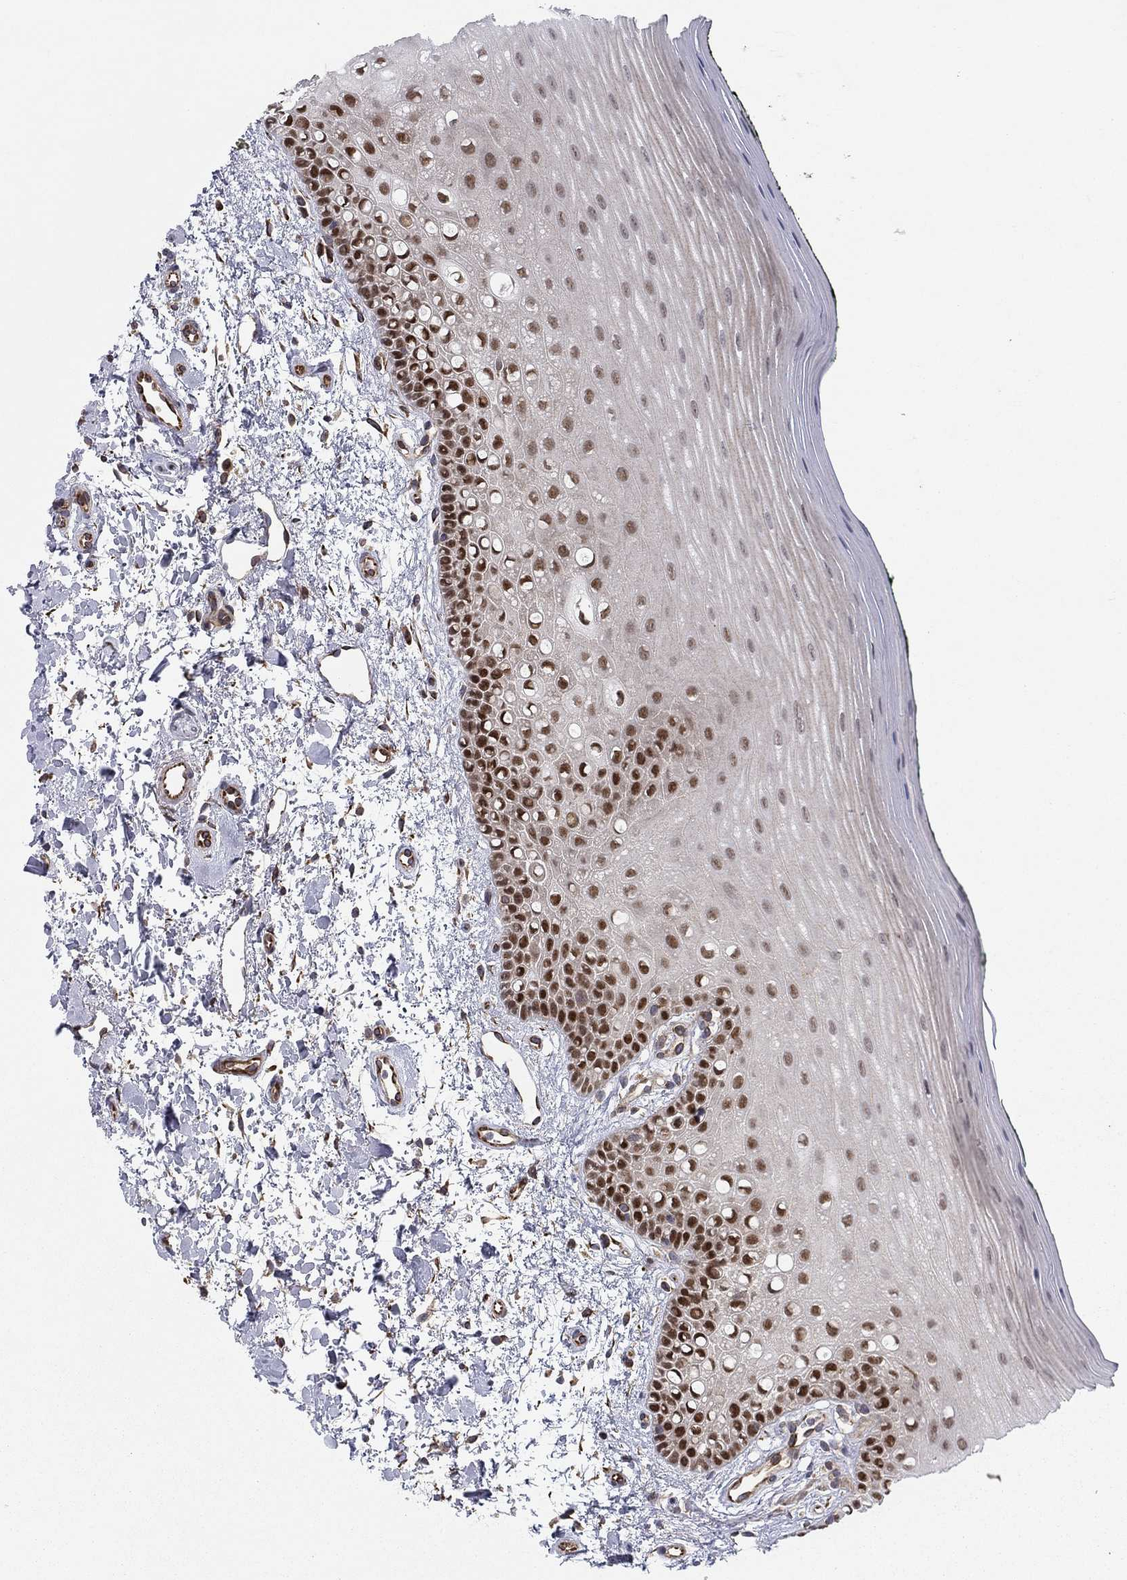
{"staining": {"intensity": "strong", "quantity": "25%-75%", "location": "nuclear"}, "tissue": "oral mucosa", "cell_type": "Squamous epithelial cells", "image_type": "normal", "snomed": [{"axis": "morphology", "description": "Normal tissue, NOS"}, {"axis": "topography", "description": "Oral tissue"}], "caption": "Immunohistochemical staining of normal oral mucosa reveals 25%-75% levels of strong nuclear protein expression in about 25%-75% of squamous epithelial cells. (IHC, brightfield microscopy, high magnification).", "gene": "BCL11A", "patient": {"sex": "female", "age": 78}}